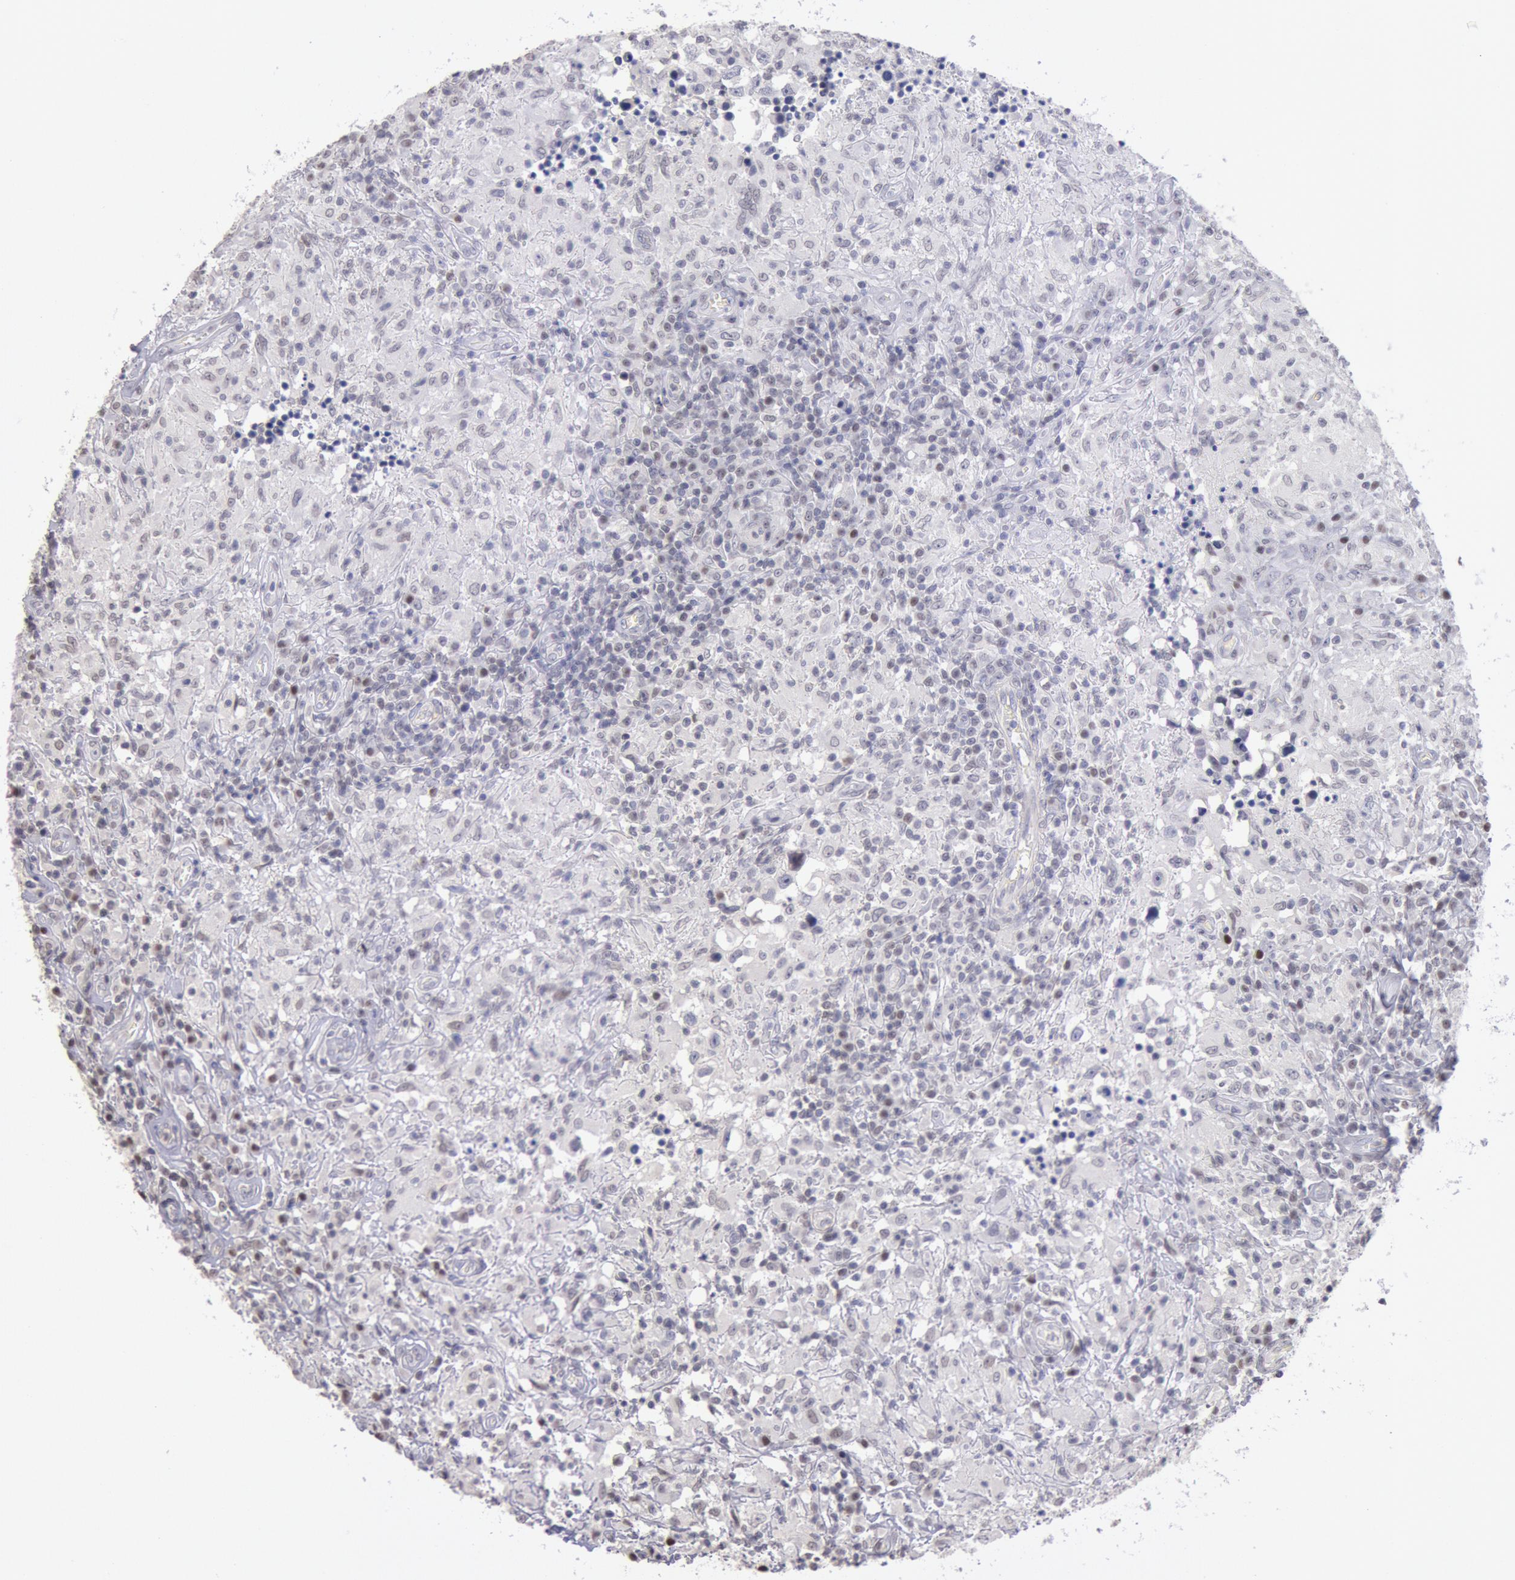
{"staining": {"intensity": "negative", "quantity": "none", "location": "none"}, "tissue": "testis cancer", "cell_type": "Tumor cells", "image_type": "cancer", "snomed": [{"axis": "morphology", "description": "Seminoma, NOS"}, {"axis": "topography", "description": "Testis"}], "caption": "IHC of human testis cancer (seminoma) displays no positivity in tumor cells. Brightfield microscopy of immunohistochemistry (IHC) stained with DAB (3,3'-diaminobenzidine) (brown) and hematoxylin (blue), captured at high magnification.", "gene": "MYH7", "patient": {"sex": "male", "age": 34}}